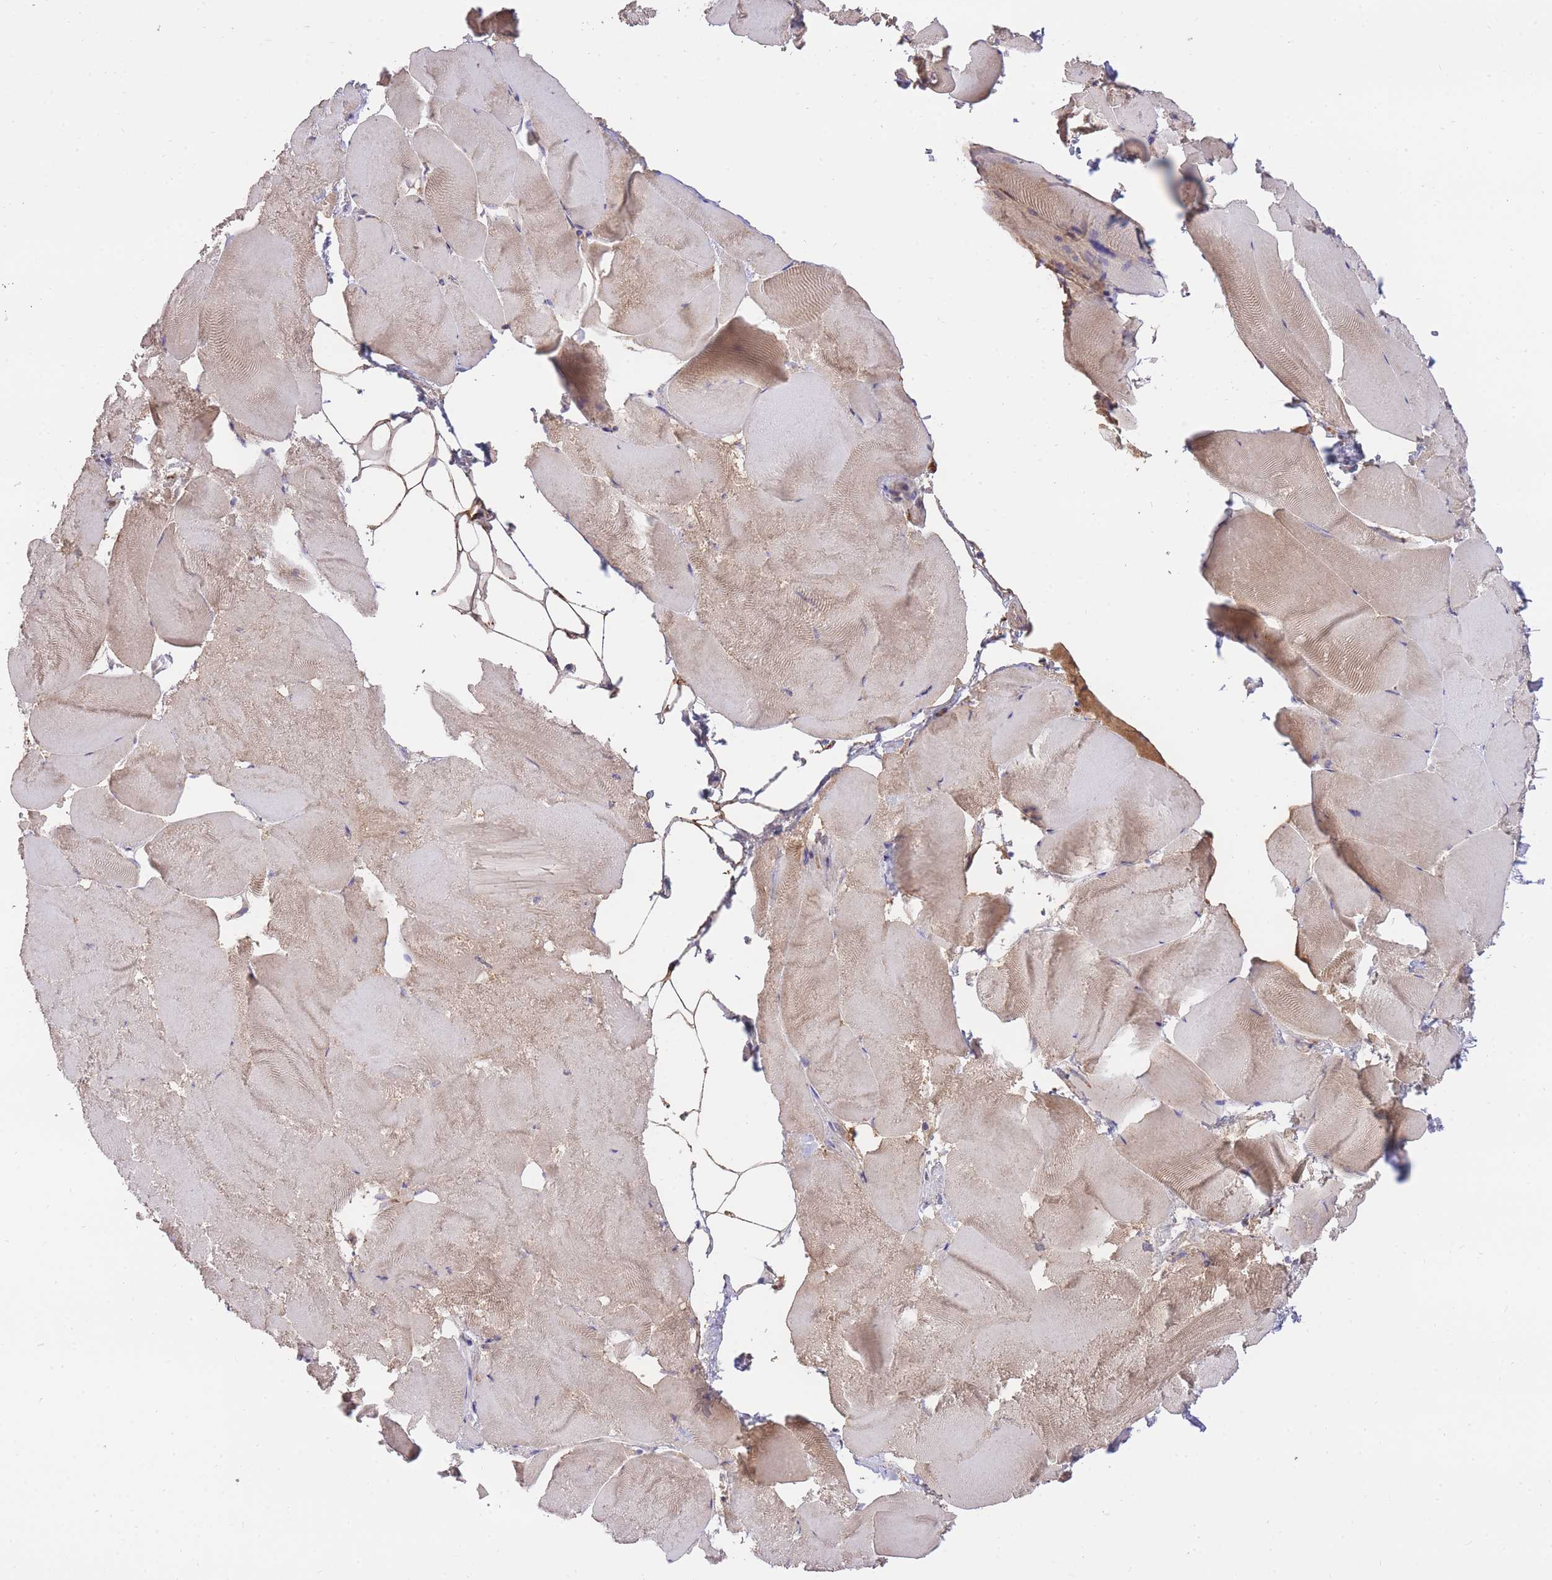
{"staining": {"intensity": "weak", "quantity": "<25%", "location": "cytoplasmic/membranous"}, "tissue": "skeletal muscle", "cell_type": "Myocytes", "image_type": "normal", "snomed": [{"axis": "morphology", "description": "Normal tissue, NOS"}, {"axis": "topography", "description": "Skeletal muscle"}], "caption": "The histopathology image displays no significant positivity in myocytes of skeletal muscle.", "gene": "PREP", "patient": {"sex": "female", "age": 64}}